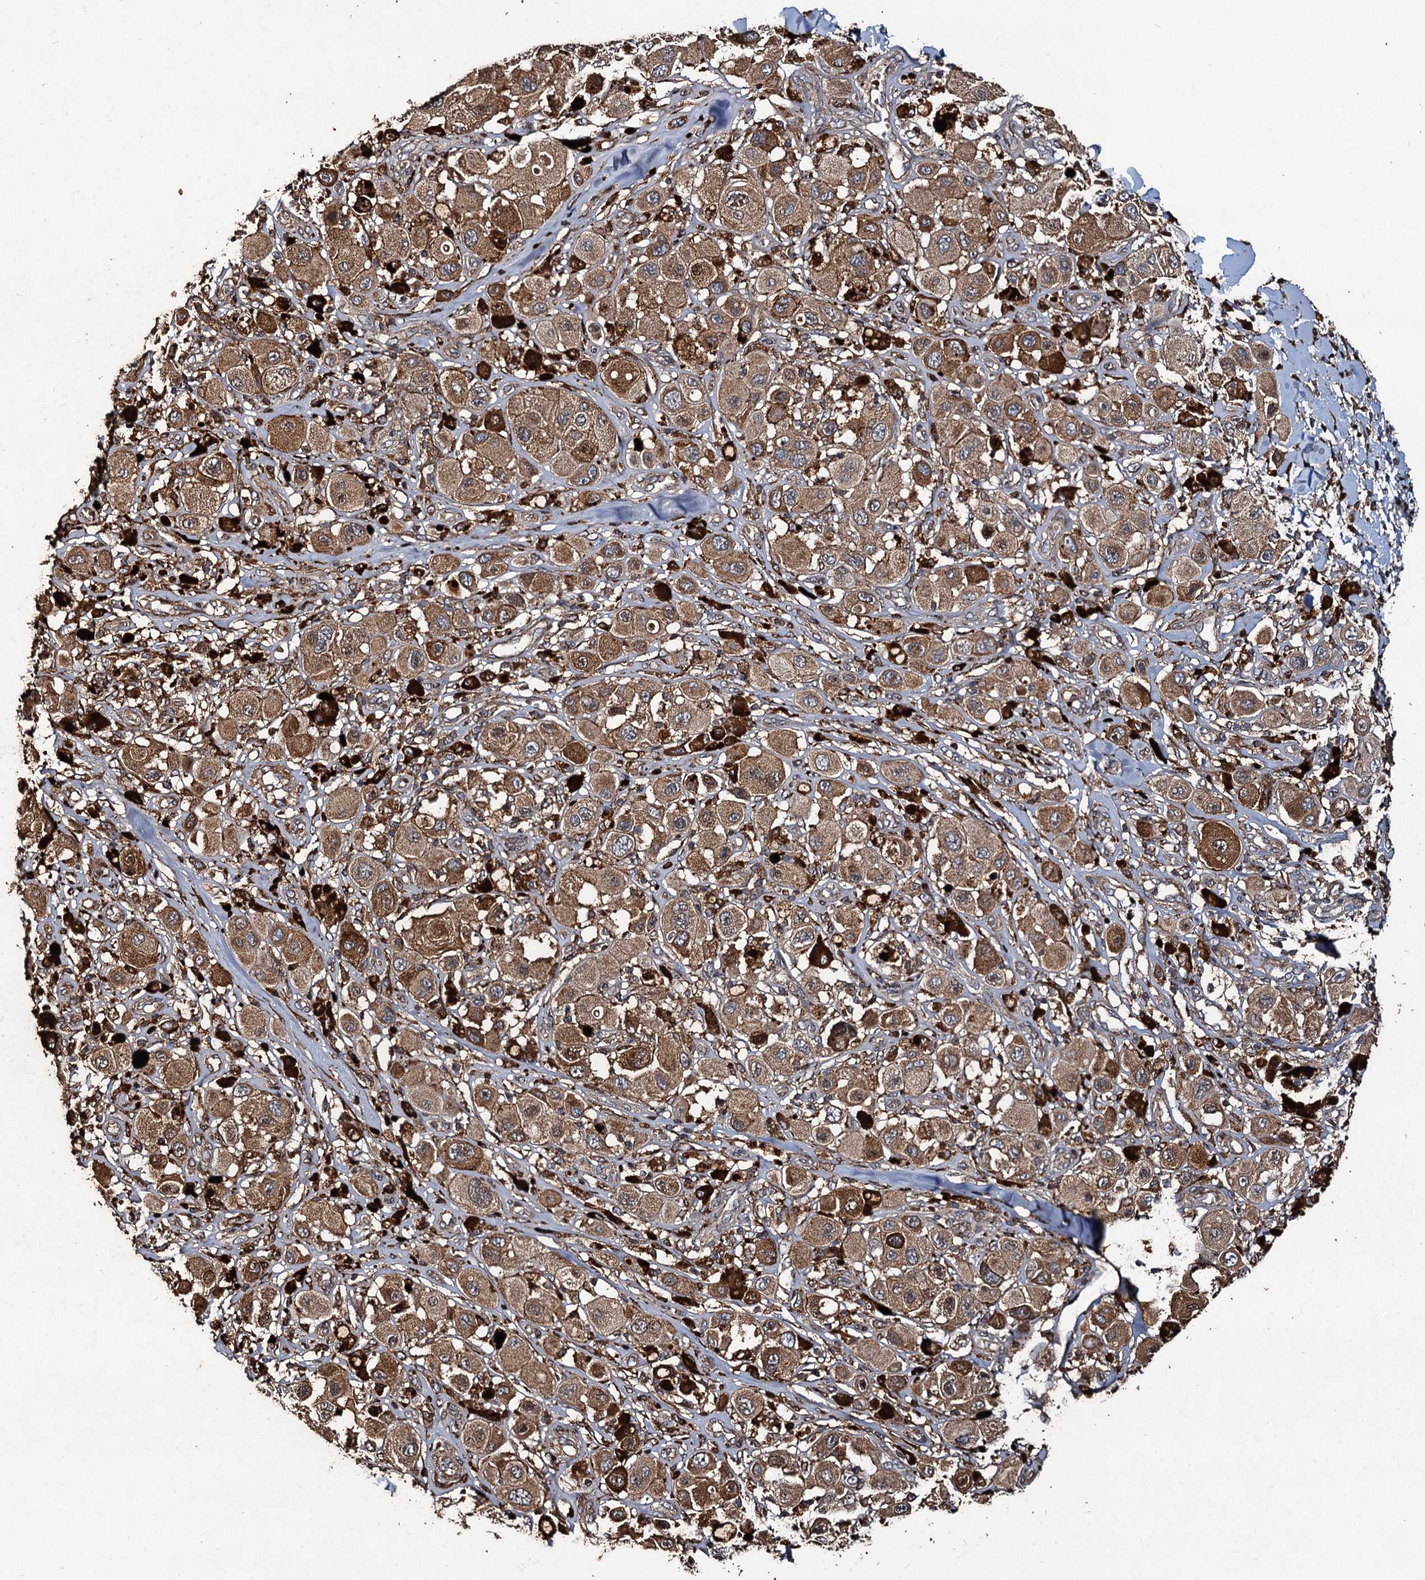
{"staining": {"intensity": "moderate", "quantity": ">75%", "location": "cytoplasmic/membranous"}, "tissue": "melanoma", "cell_type": "Tumor cells", "image_type": "cancer", "snomed": [{"axis": "morphology", "description": "Malignant melanoma, Metastatic site"}, {"axis": "topography", "description": "Skin"}], "caption": "Immunohistochemical staining of malignant melanoma (metastatic site) demonstrates medium levels of moderate cytoplasmic/membranous protein expression in about >75% of tumor cells.", "gene": "NOTCH2NLA", "patient": {"sex": "male", "age": 41}}